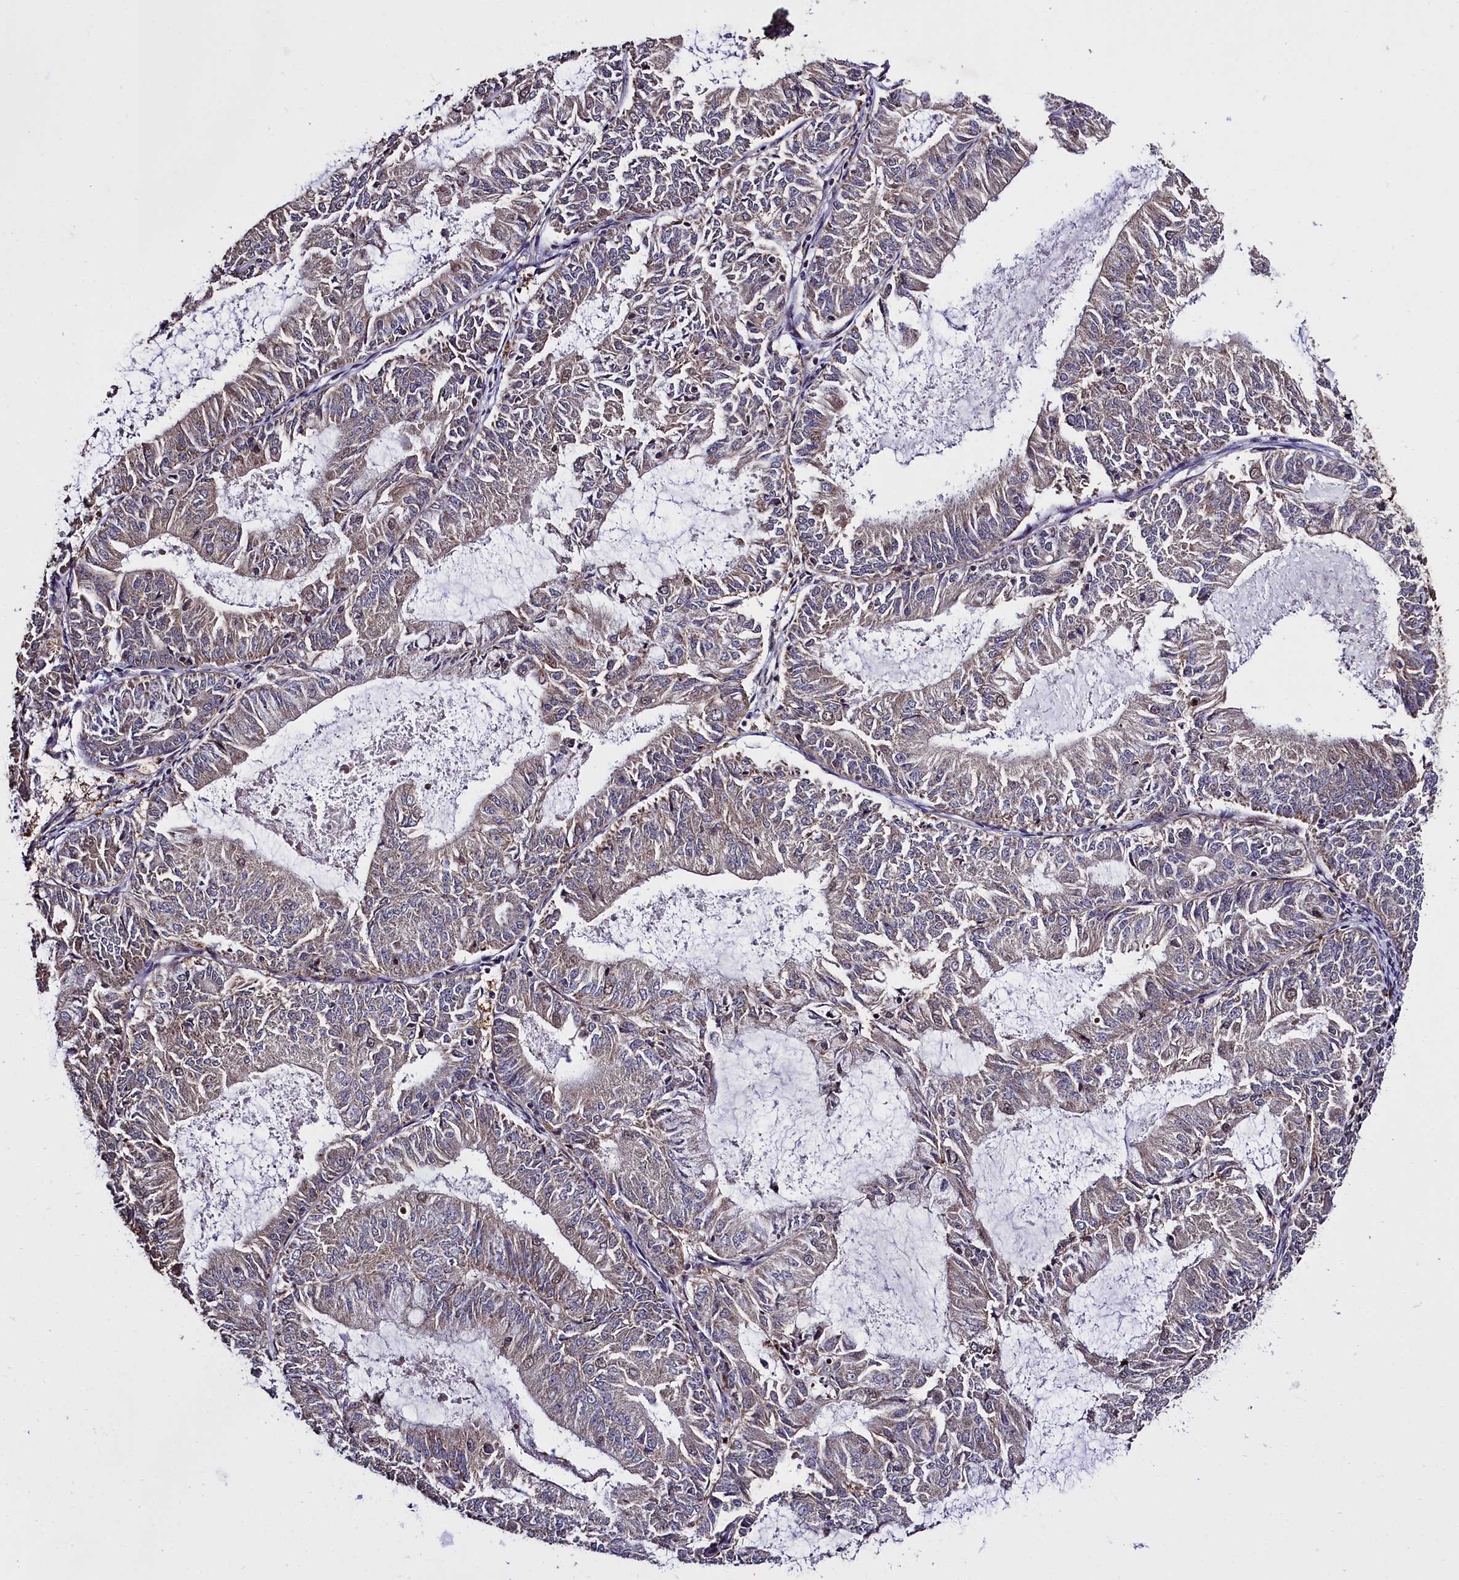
{"staining": {"intensity": "moderate", "quantity": "25%-75%", "location": "cytoplasmic/membranous"}, "tissue": "endometrial cancer", "cell_type": "Tumor cells", "image_type": "cancer", "snomed": [{"axis": "morphology", "description": "Adenocarcinoma, NOS"}, {"axis": "topography", "description": "Endometrium"}], "caption": "This is a photomicrograph of immunohistochemistry (IHC) staining of endometrial adenocarcinoma, which shows moderate positivity in the cytoplasmic/membranous of tumor cells.", "gene": "CLRN2", "patient": {"sex": "female", "age": 57}}